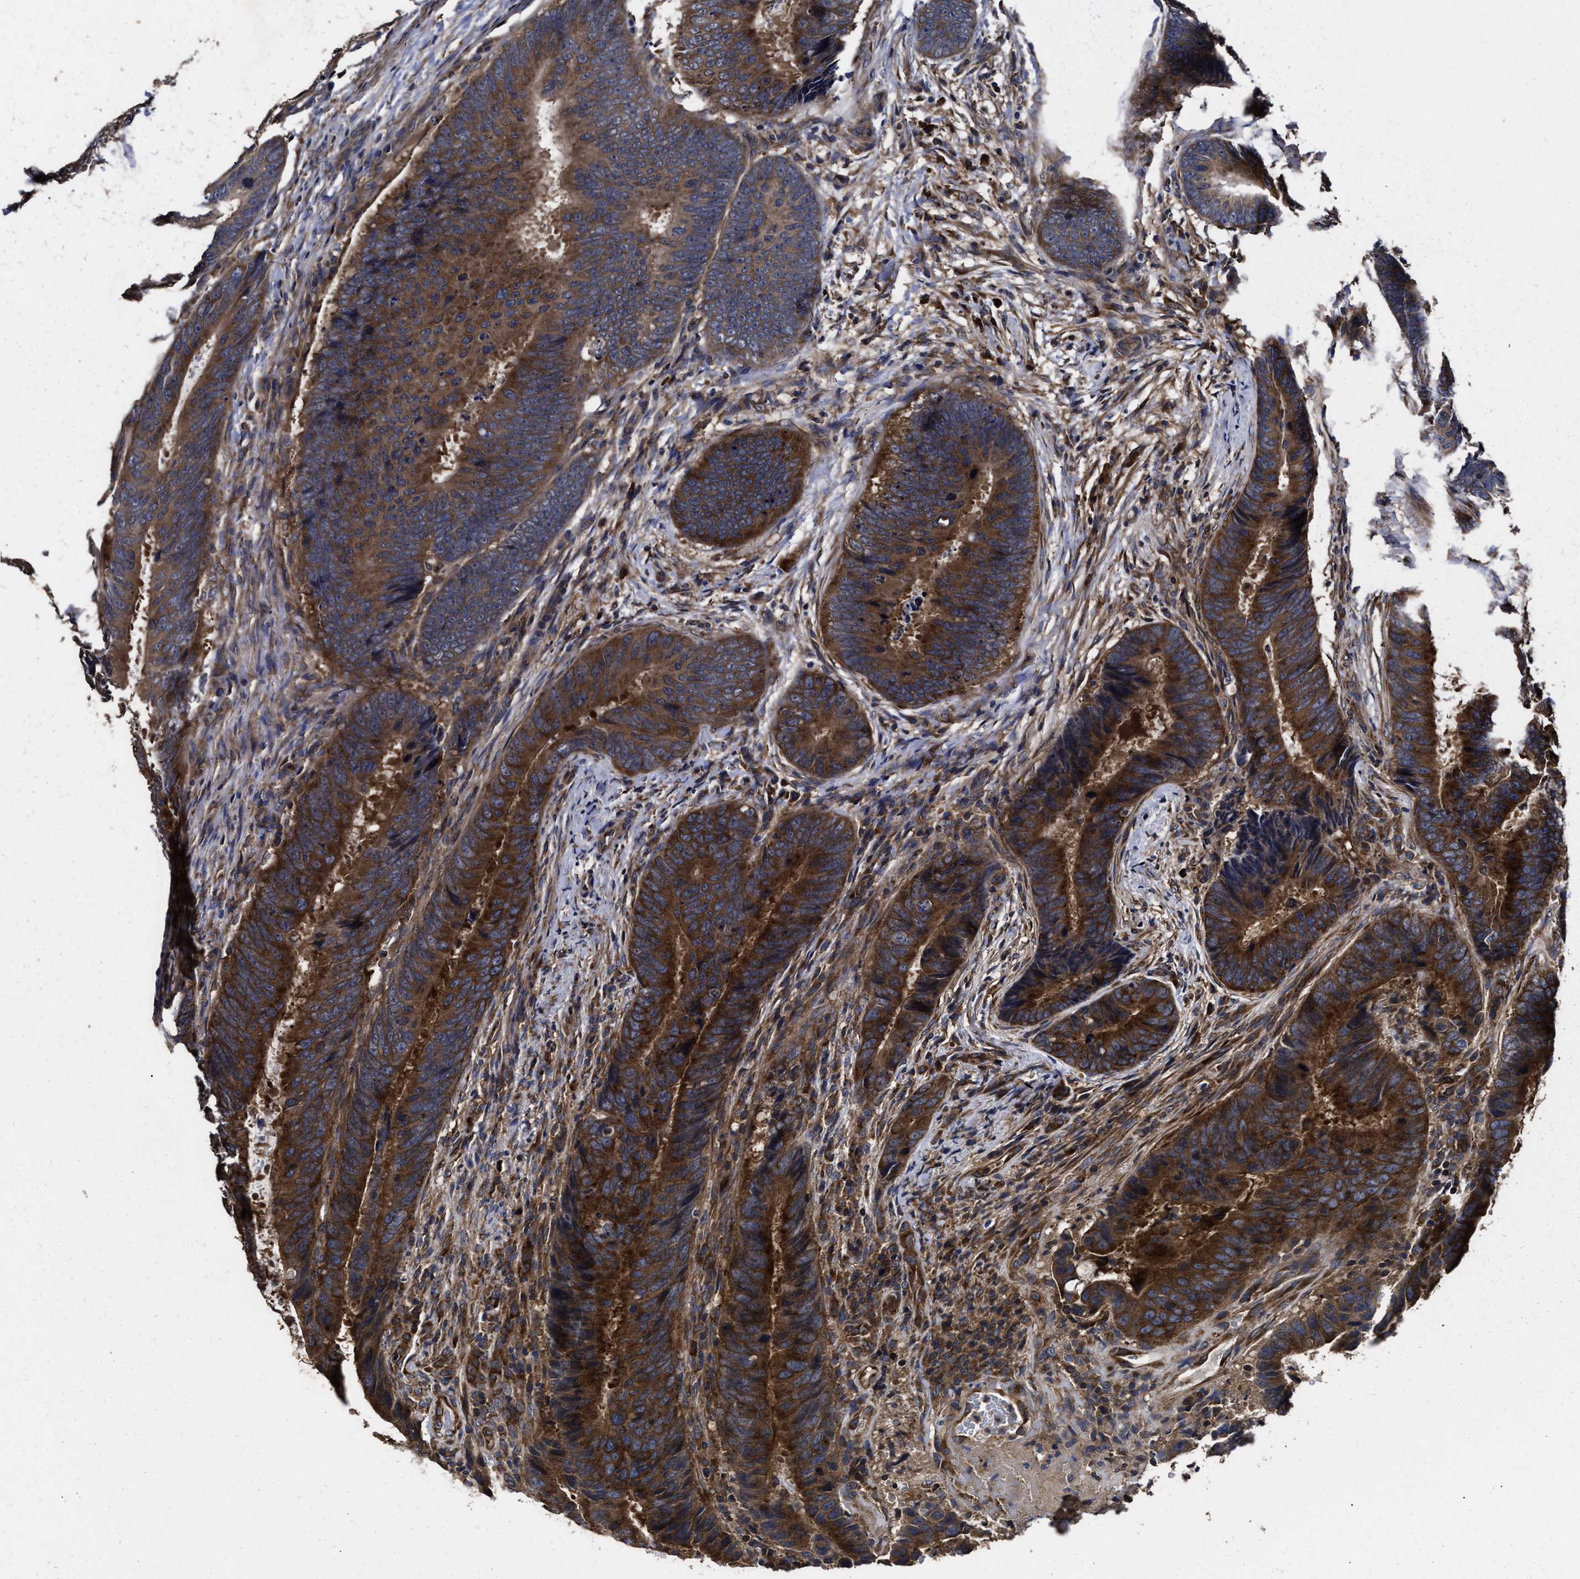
{"staining": {"intensity": "strong", "quantity": ">75%", "location": "cytoplasmic/membranous"}, "tissue": "colorectal cancer", "cell_type": "Tumor cells", "image_type": "cancer", "snomed": [{"axis": "morphology", "description": "Adenocarcinoma, NOS"}, {"axis": "topography", "description": "Colon"}], "caption": "There is high levels of strong cytoplasmic/membranous staining in tumor cells of adenocarcinoma (colorectal), as demonstrated by immunohistochemical staining (brown color).", "gene": "AVEN", "patient": {"sex": "male", "age": 56}}